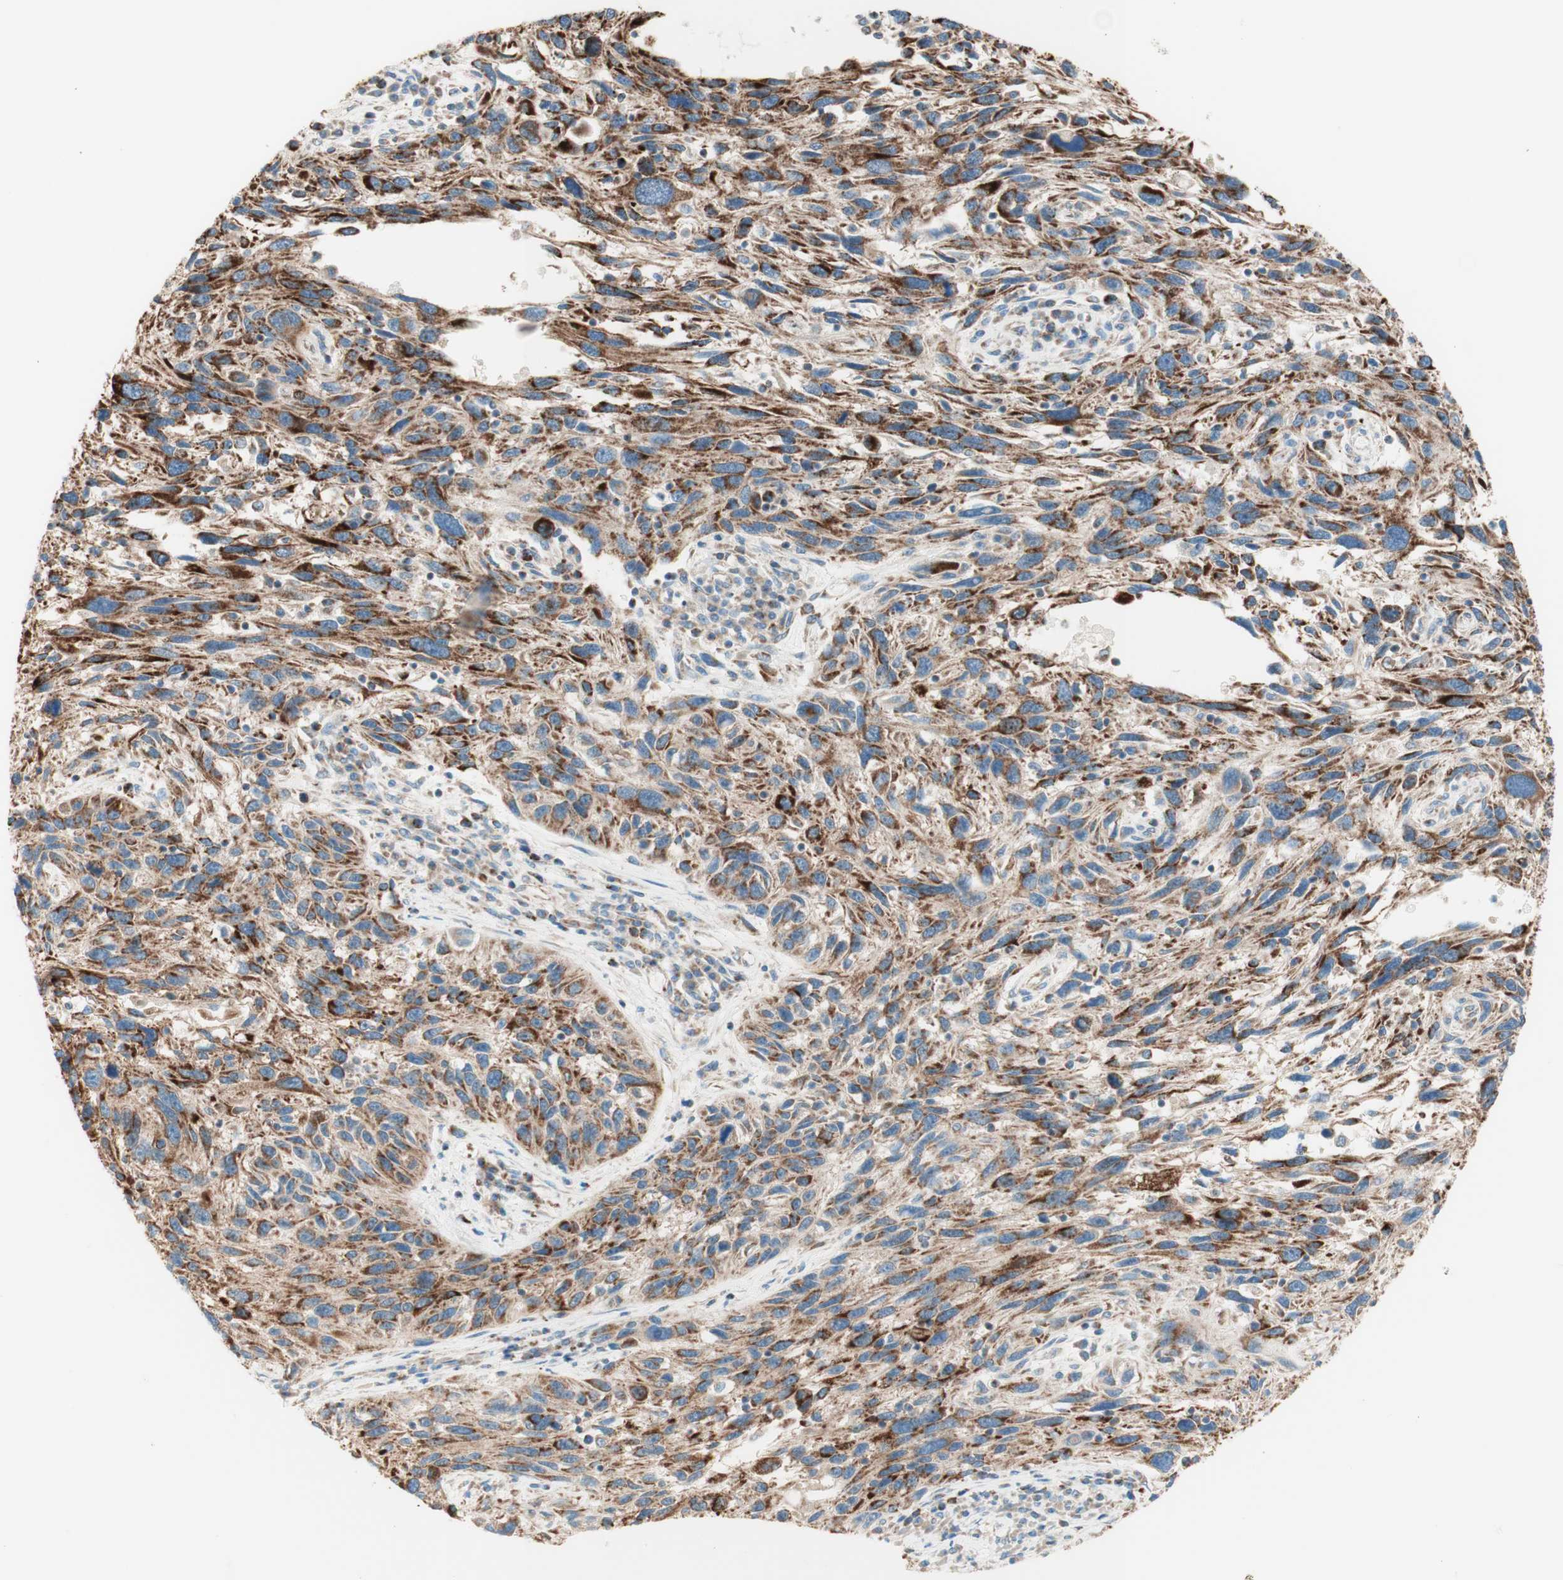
{"staining": {"intensity": "strong", "quantity": ">75%", "location": "cytoplasmic/membranous"}, "tissue": "melanoma", "cell_type": "Tumor cells", "image_type": "cancer", "snomed": [{"axis": "morphology", "description": "Malignant melanoma, NOS"}, {"axis": "topography", "description": "Skin"}], "caption": "Immunohistochemistry (DAB (3,3'-diaminobenzidine)) staining of malignant melanoma exhibits strong cytoplasmic/membranous protein expression in about >75% of tumor cells.", "gene": "TOMM20", "patient": {"sex": "male", "age": 53}}